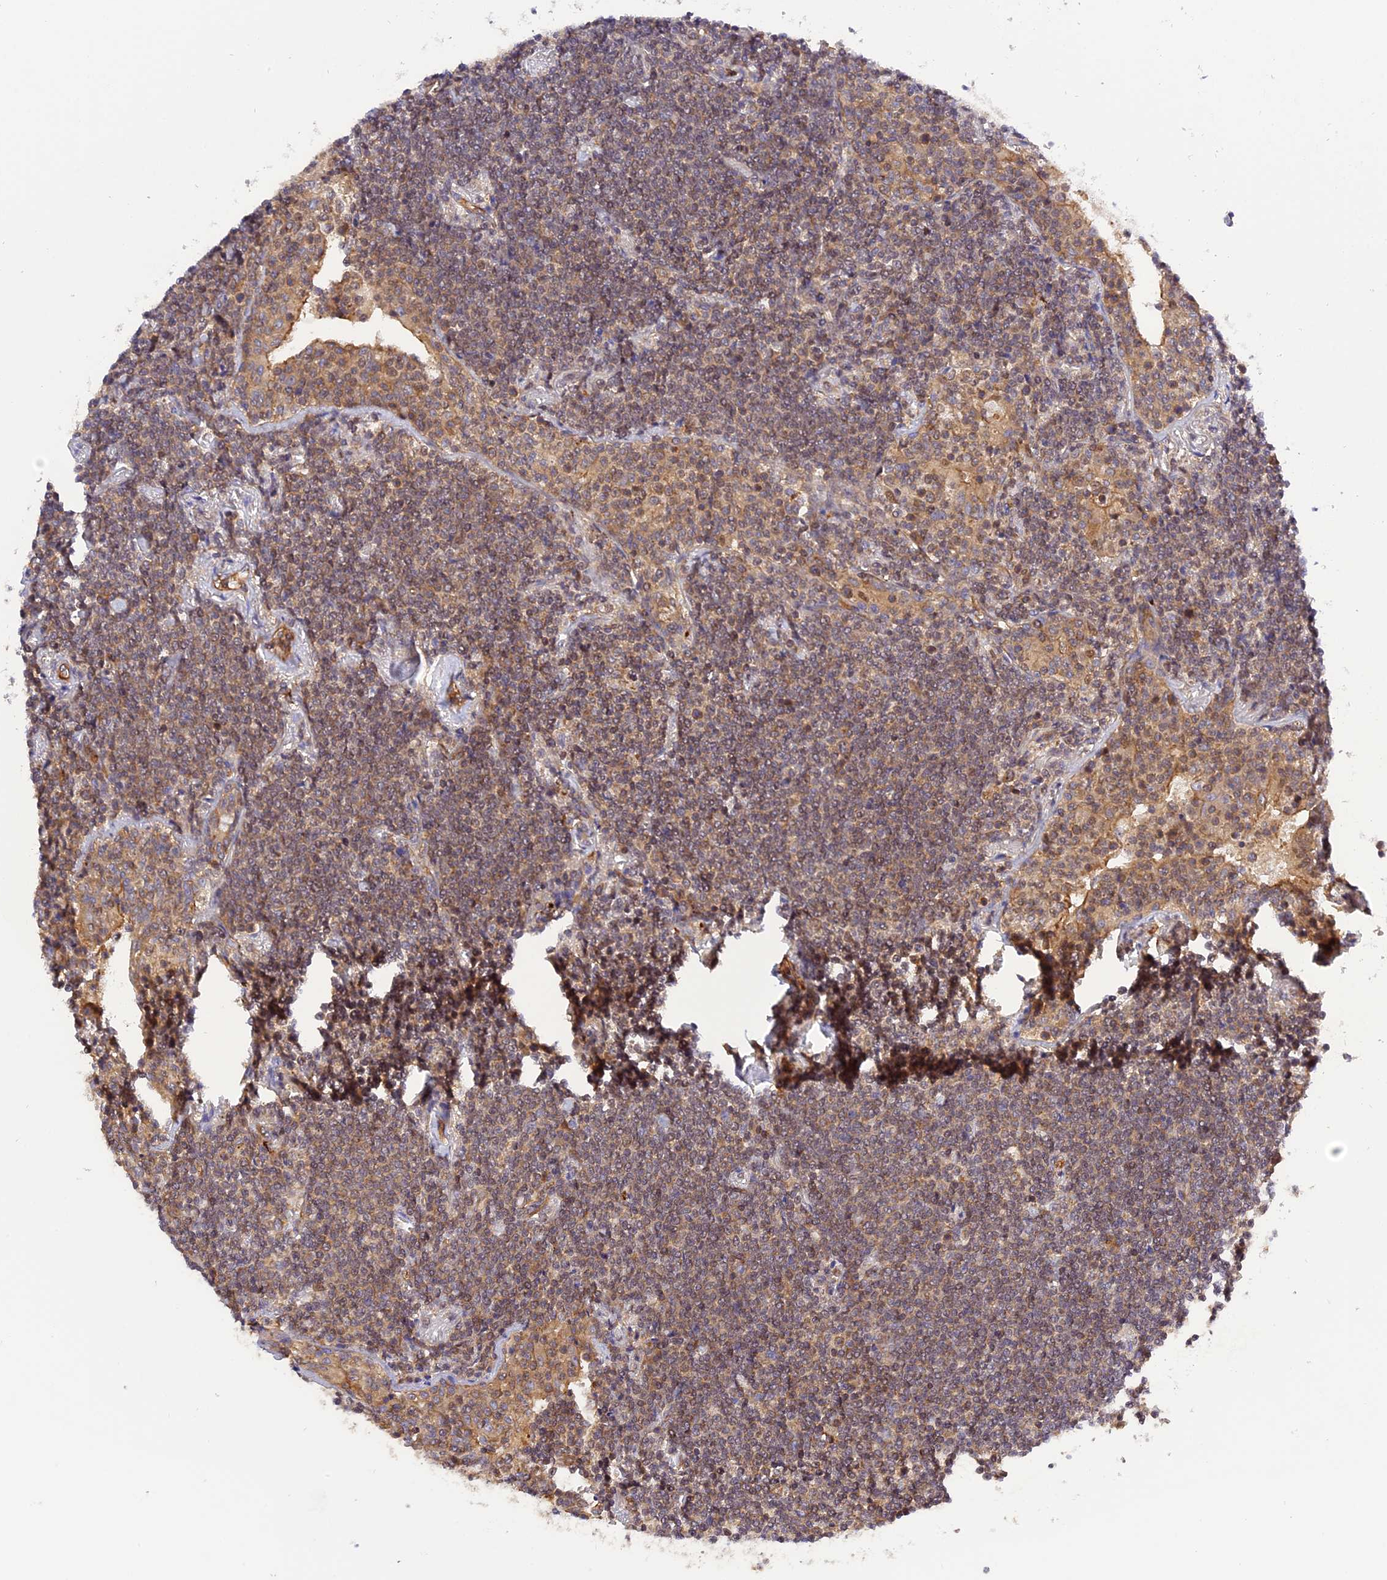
{"staining": {"intensity": "moderate", "quantity": "25%-75%", "location": "cytoplasmic/membranous"}, "tissue": "lymphoma", "cell_type": "Tumor cells", "image_type": "cancer", "snomed": [{"axis": "morphology", "description": "Malignant lymphoma, non-Hodgkin's type, Low grade"}, {"axis": "topography", "description": "Lung"}], "caption": "Immunohistochemistry photomicrograph of human low-grade malignant lymphoma, non-Hodgkin's type stained for a protein (brown), which shows medium levels of moderate cytoplasmic/membranous expression in about 25%-75% of tumor cells.", "gene": "C5orf22", "patient": {"sex": "female", "age": 71}}